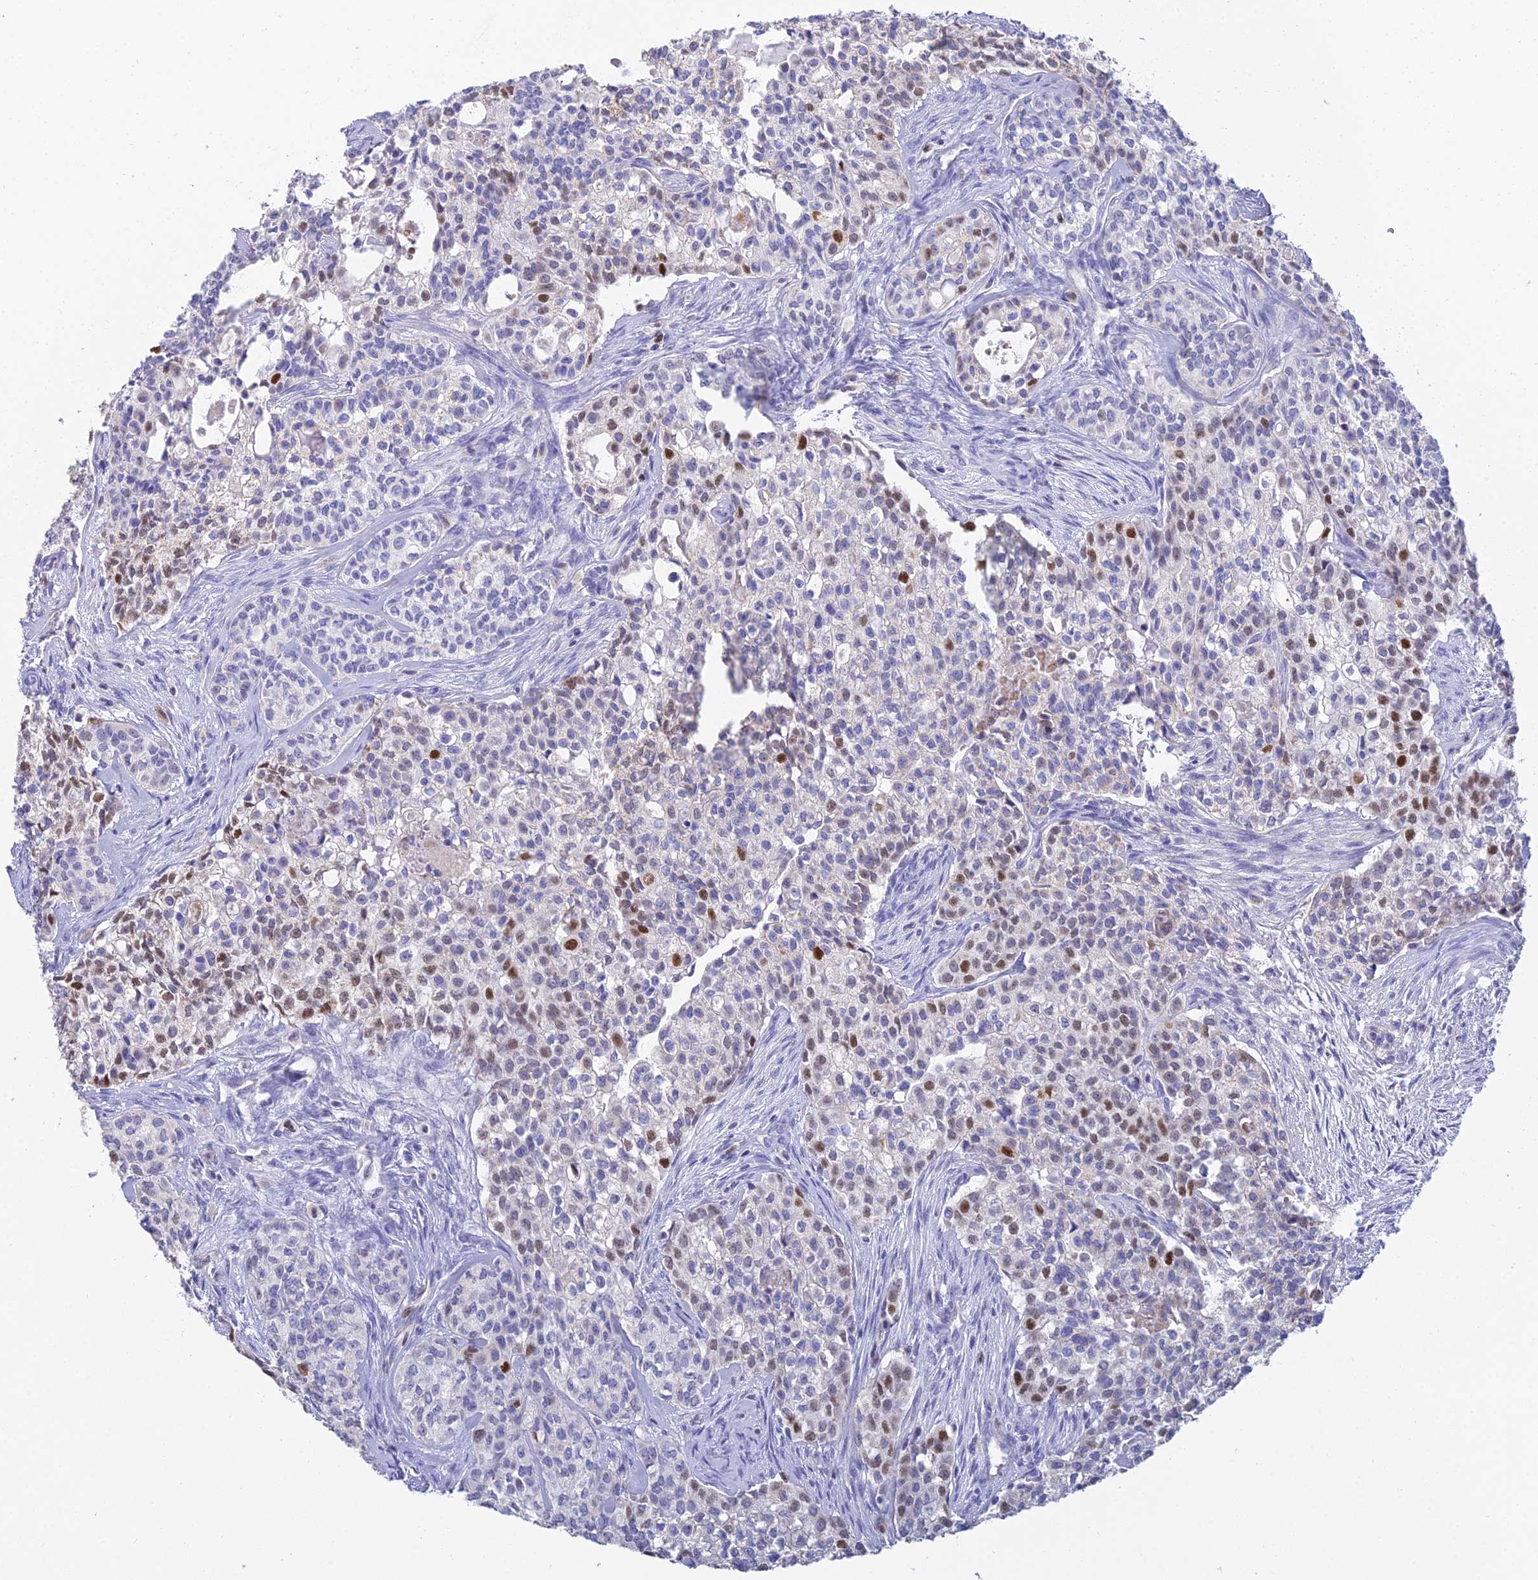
{"staining": {"intensity": "strong", "quantity": "<25%", "location": "nuclear"}, "tissue": "head and neck cancer", "cell_type": "Tumor cells", "image_type": "cancer", "snomed": [{"axis": "morphology", "description": "Adenocarcinoma, NOS"}, {"axis": "topography", "description": "Head-Neck"}], "caption": "Head and neck cancer (adenocarcinoma) stained with IHC shows strong nuclear staining in approximately <25% of tumor cells.", "gene": "MCM2", "patient": {"sex": "male", "age": 81}}